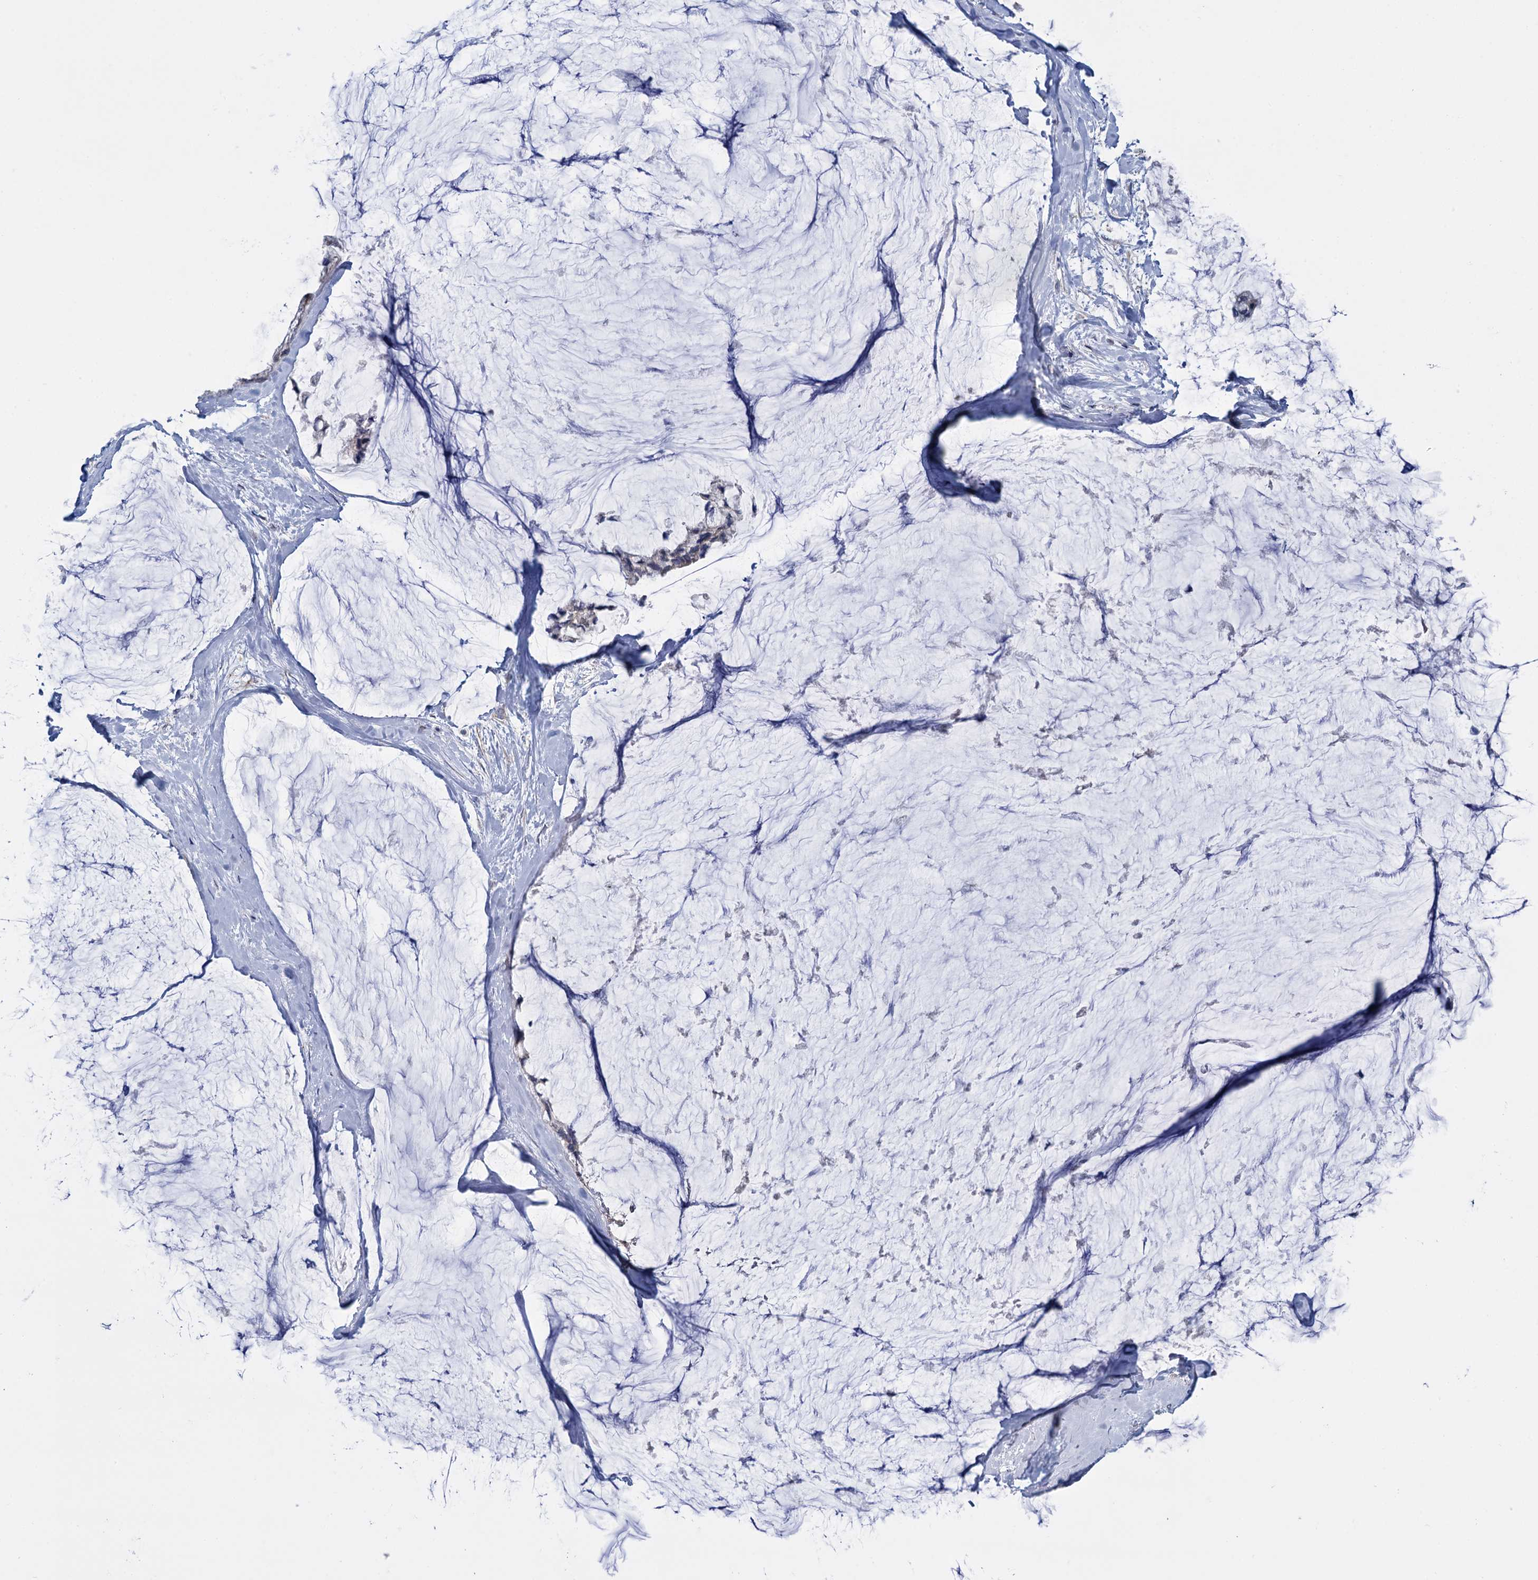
{"staining": {"intensity": "negative", "quantity": "none", "location": "none"}, "tissue": "ovarian cancer", "cell_type": "Tumor cells", "image_type": "cancer", "snomed": [{"axis": "morphology", "description": "Cystadenocarcinoma, mucinous, NOS"}, {"axis": "topography", "description": "Ovary"}], "caption": "An IHC histopathology image of ovarian cancer is shown. There is no staining in tumor cells of ovarian cancer. (DAB (3,3'-diaminobenzidine) IHC, high magnification).", "gene": "GSTM2", "patient": {"sex": "female", "age": 39}}